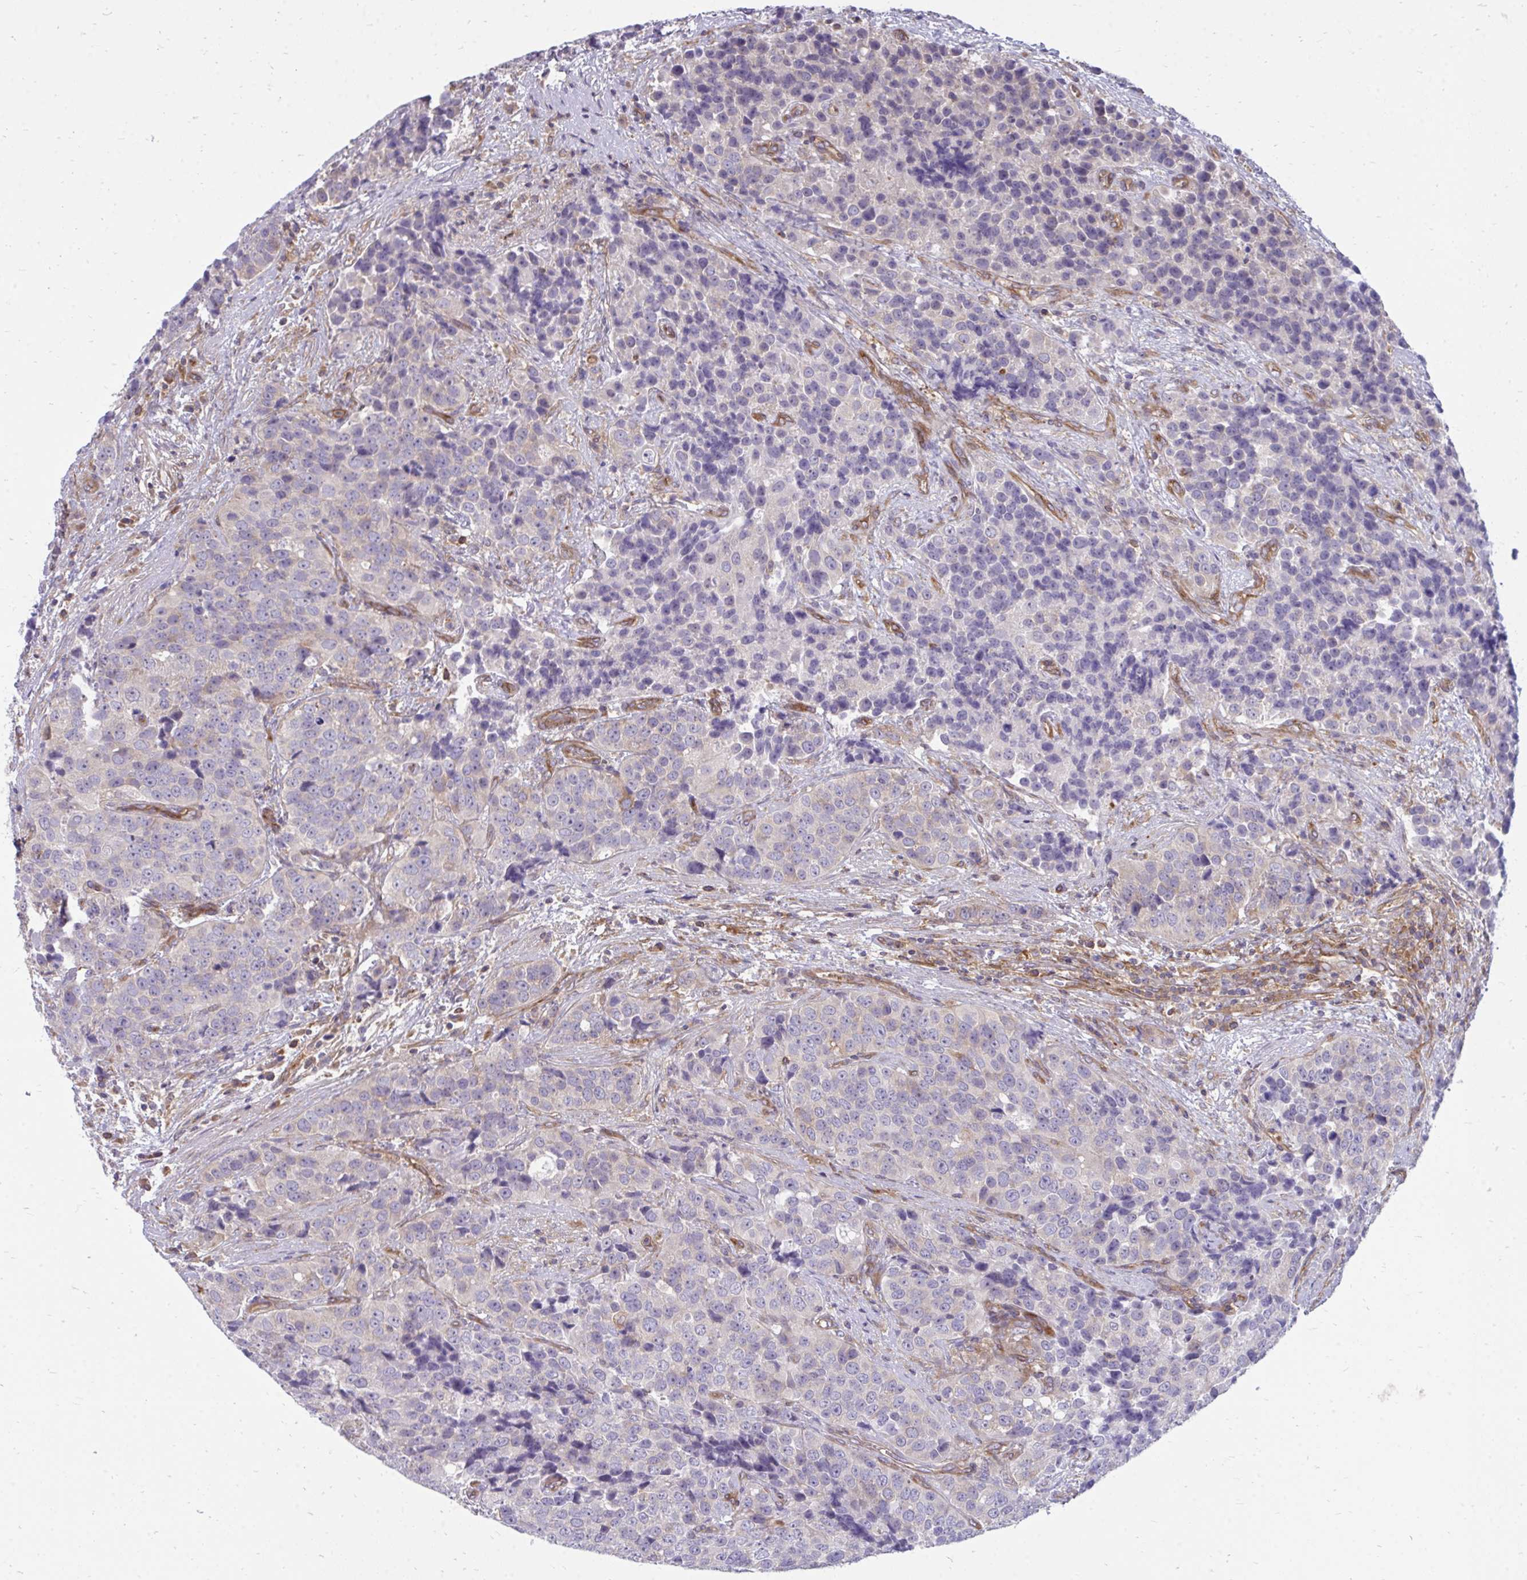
{"staining": {"intensity": "negative", "quantity": "none", "location": "none"}, "tissue": "urothelial cancer", "cell_type": "Tumor cells", "image_type": "cancer", "snomed": [{"axis": "morphology", "description": "Urothelial carcinoma, NOS"}, {"axis": "topography", "description": "Urinary bladder"}], "caption": "Tumor cells show no significant positivity in transitional cell carcinoma.", "gene": "ASAP1", "patient": {"sex": "male", "age": 52}}